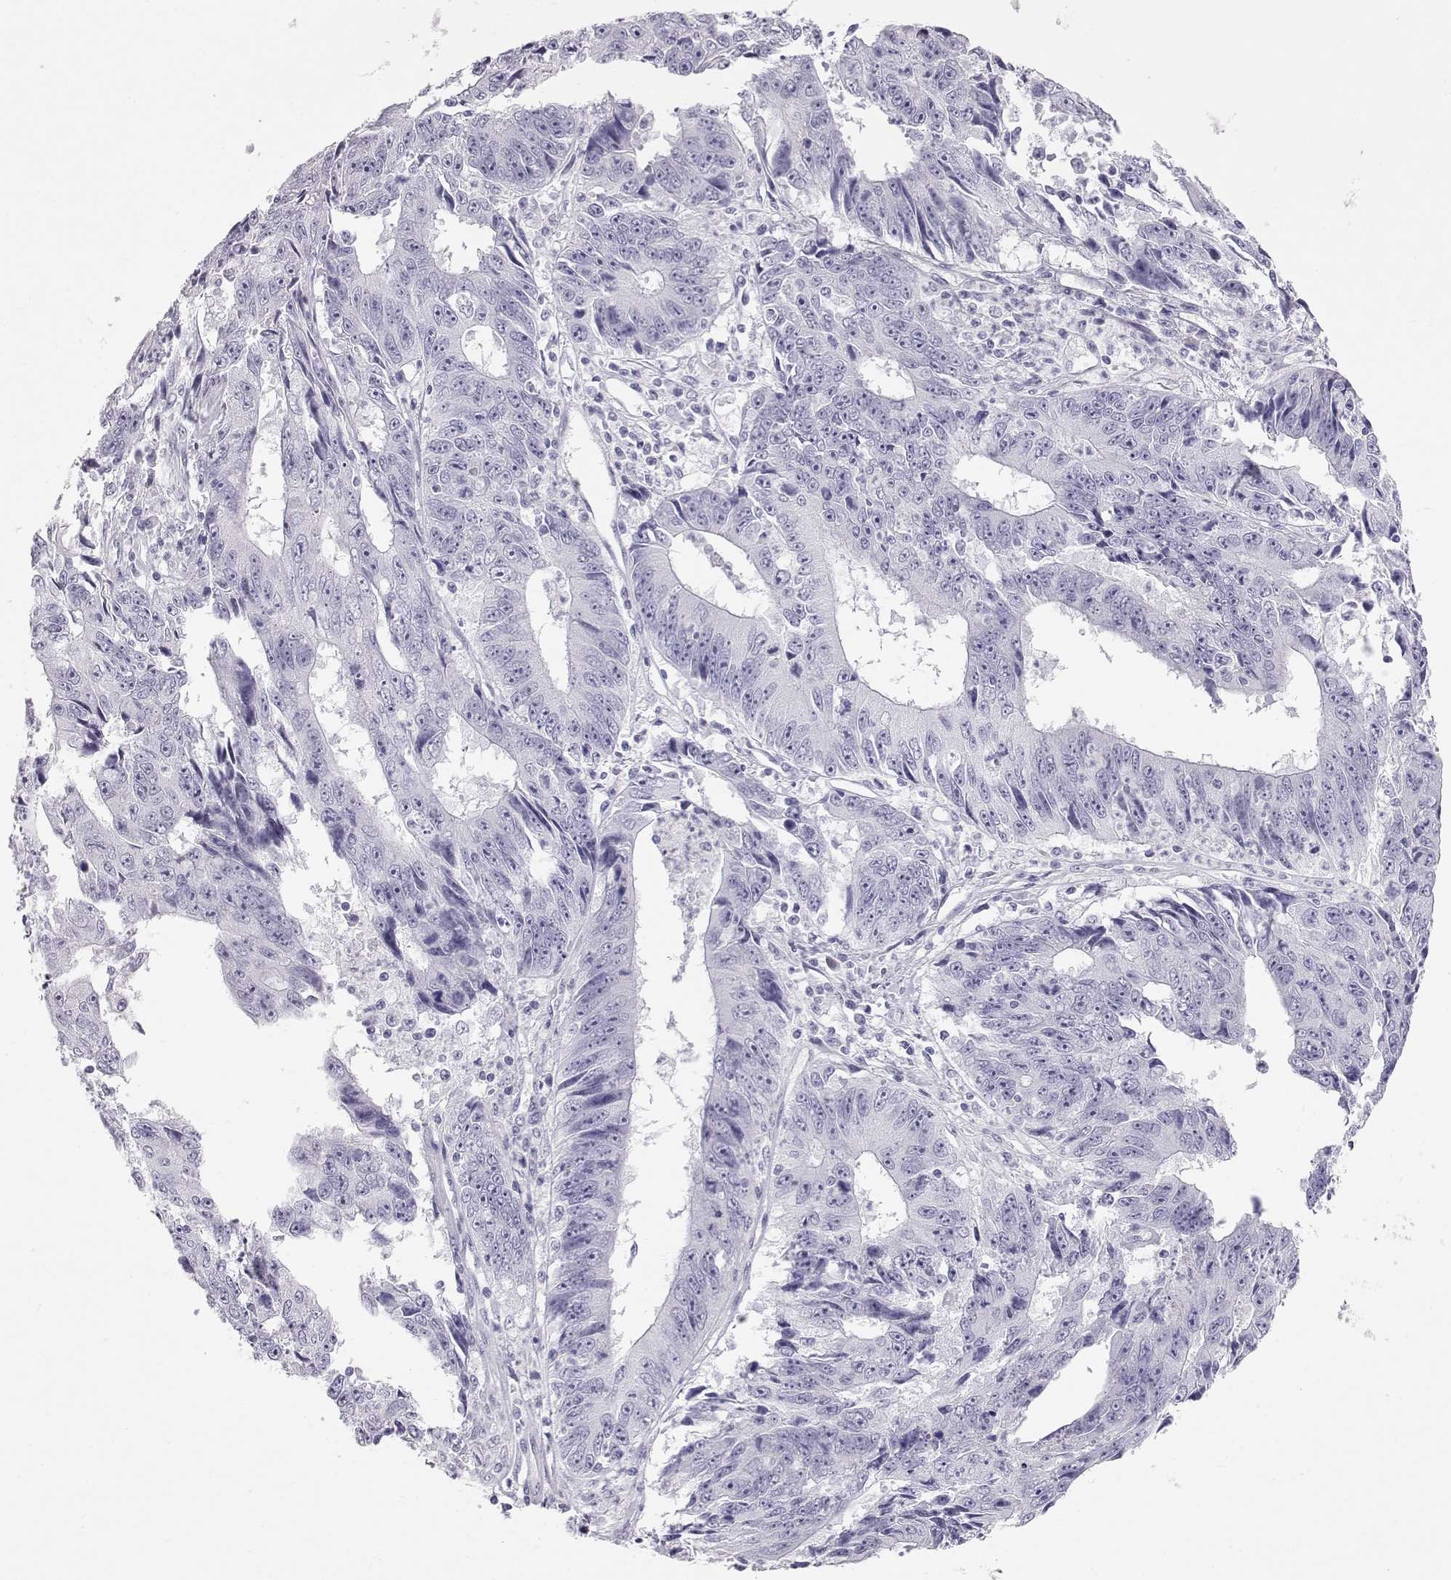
{"staining": {"intensity": "negative", "quantity": "none", "location": "none"}, "tissue": "liver cancer", "cell_type": "Tumor cells", "image_type": "cancer", "snomed": [{"axis": "morphology", "description": "Cholangiocarcinoma"}, {"axis": "topography", "description": "Liver"}], "caption": "High magnification brightfield microscopy of cholangiocarcinoma (liver) stained with DAB (brown) and counterstained with hematoxylin (blue): tumor cells show no significant positivity.", "gene": "RD3", "patient": {"sex": "male", "age": 65}}